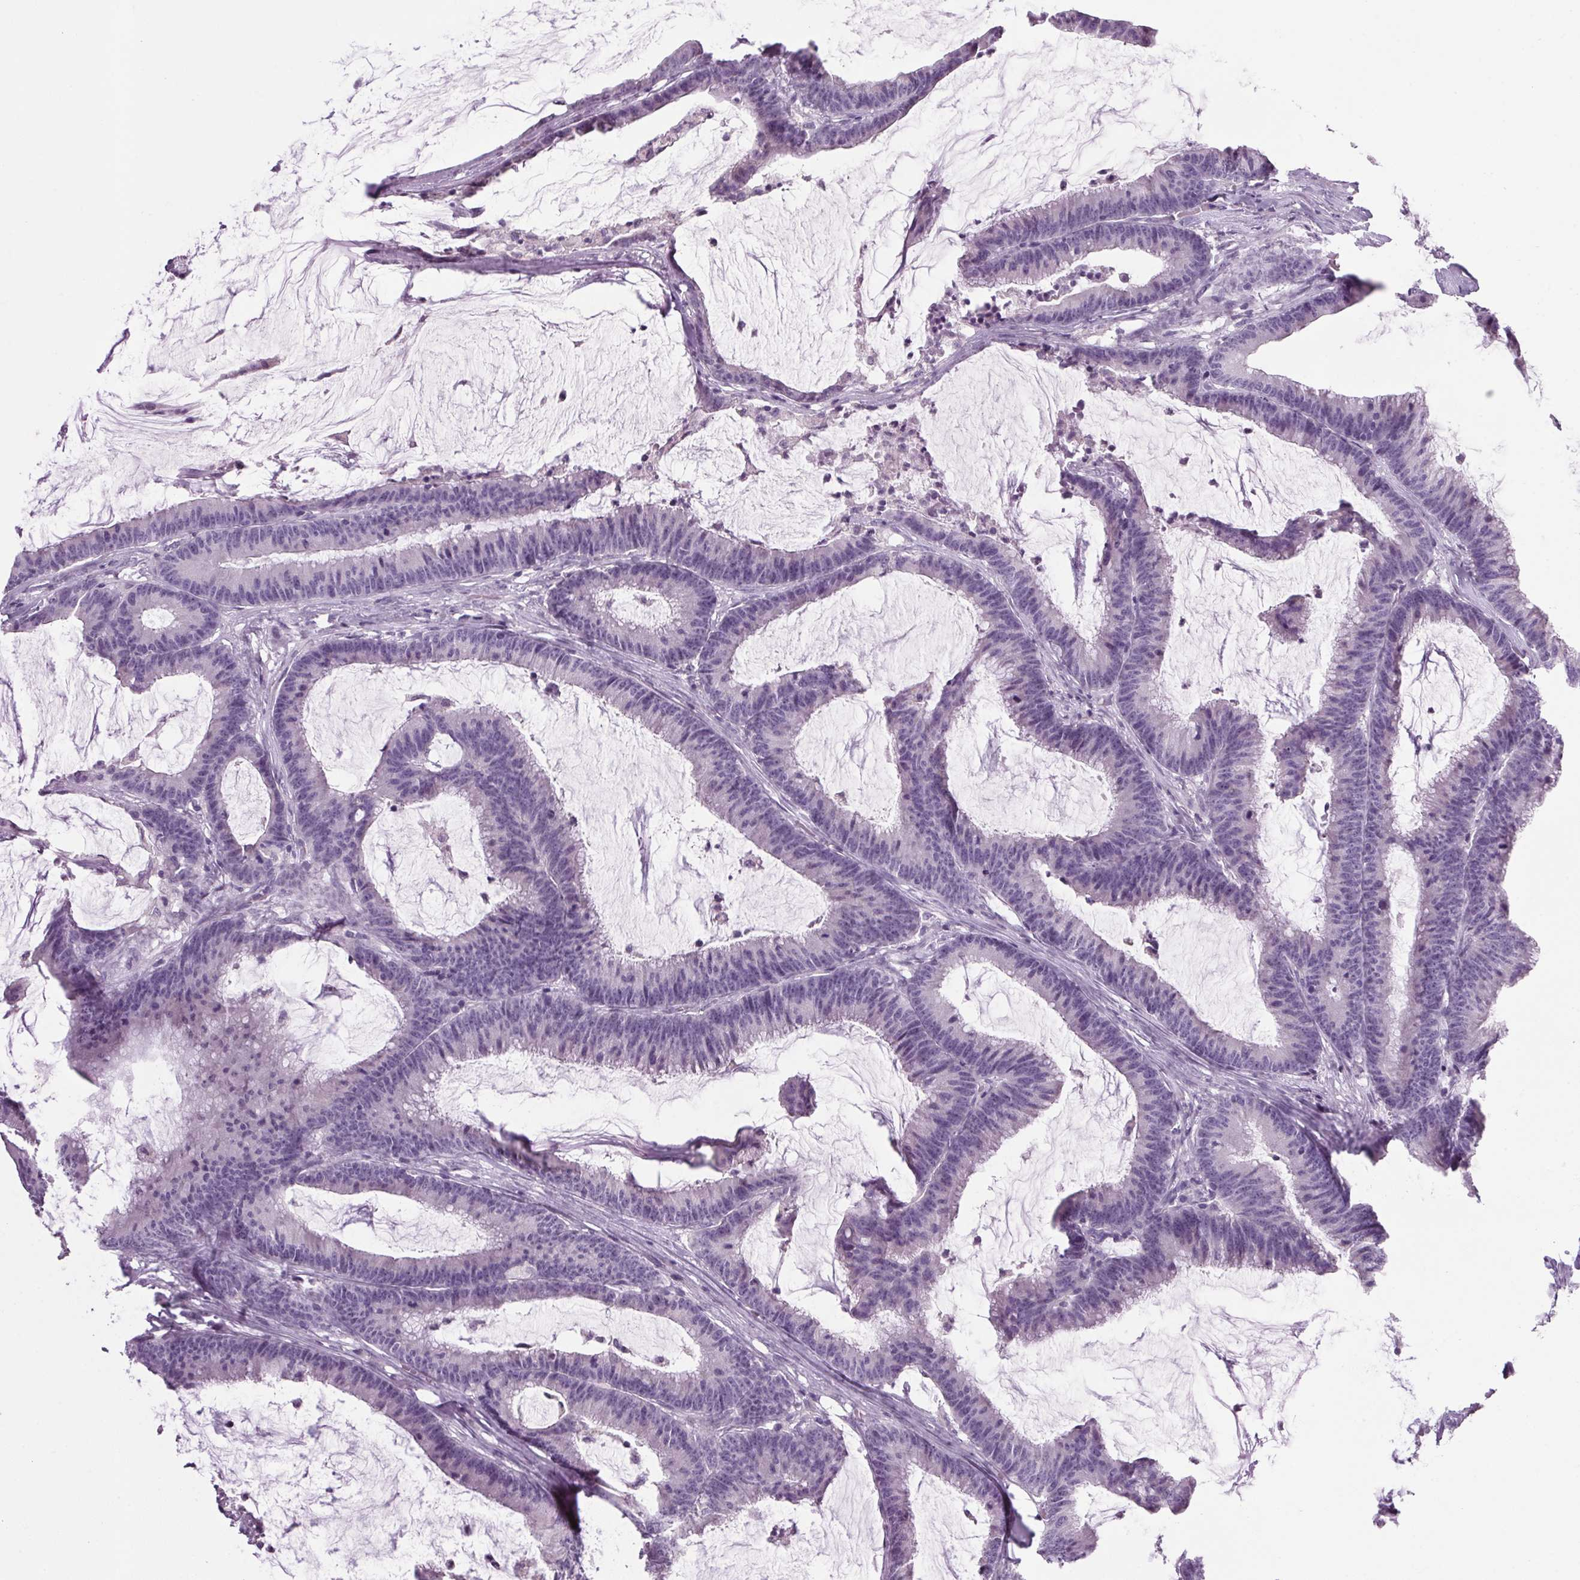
{"staining": {"intensity": "negative", "quantity": "none", "location": "none"}, "tissue": "colorectal cancer", "cell_type": "Tumor cells", "image_type": "cancer", "snomed": [{"axis": "morphology", "description": "Adenocarcinoma, NOS"}, {"axis": "topography", "description": "Colon"}], "caption": "Tumor cells are negative for protein expression in human colorectal cancer. (DAB (3,3'-diaminobenzidine) IHC with hematoxylin counter stain).", "gene": "PPP1R1A", "patient": {"sex": "female", "age": 78}}